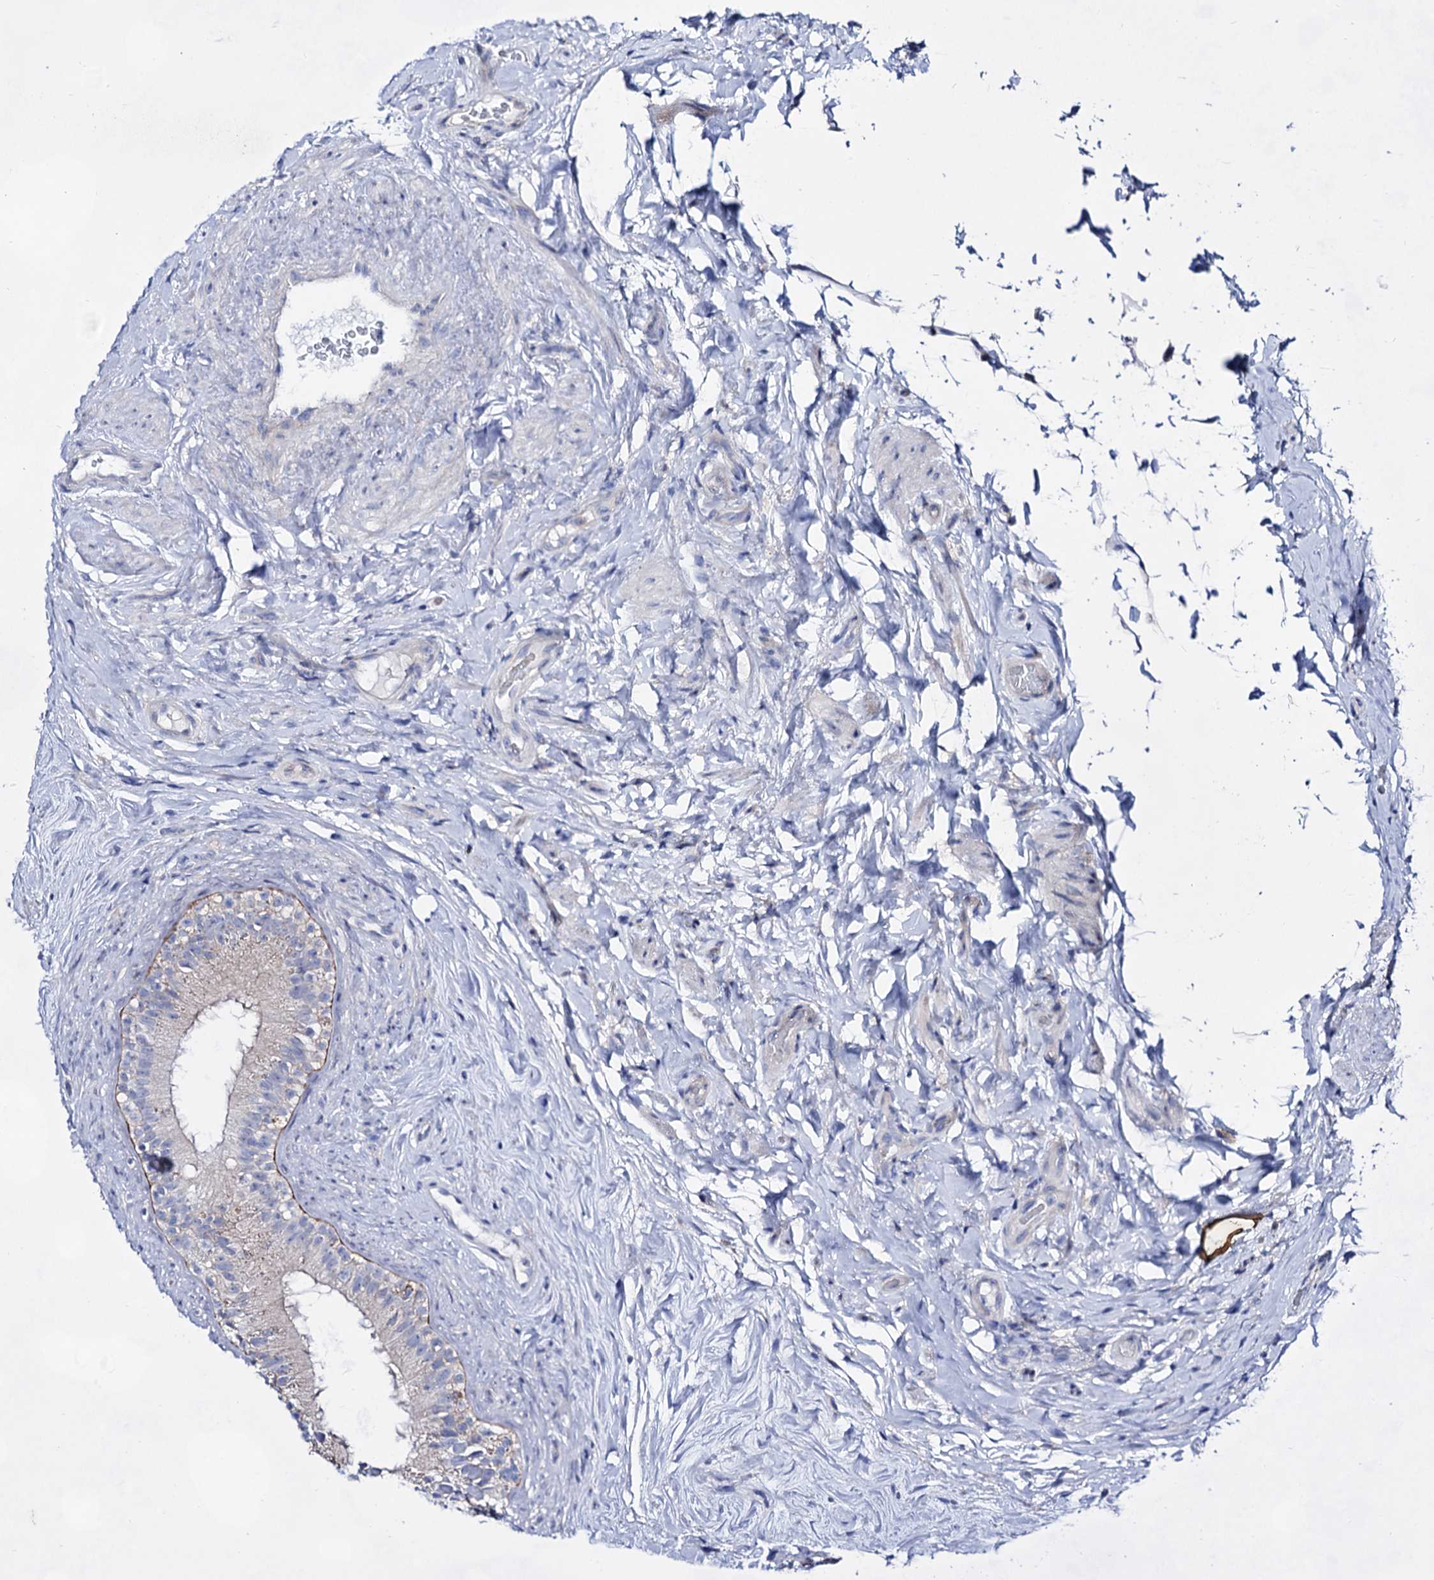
{"staining": {"intensity": "negative", "quantity": "none", "location": "none"}, "tissue": "epididymis", "cell_type": "Glandular cells", "image_type": "normal", "snomed": [{"axis": "morphology", "description": "Normal tissue, NOS"}, {"axis": "topography", "description": "Epididymis"}], "caption": "A photomicrograph of epididymis stained for a protein displays no brown staining in glandular cells.", "gene": "PLIN1", "patient": {"sex": "male", "age": 84}}